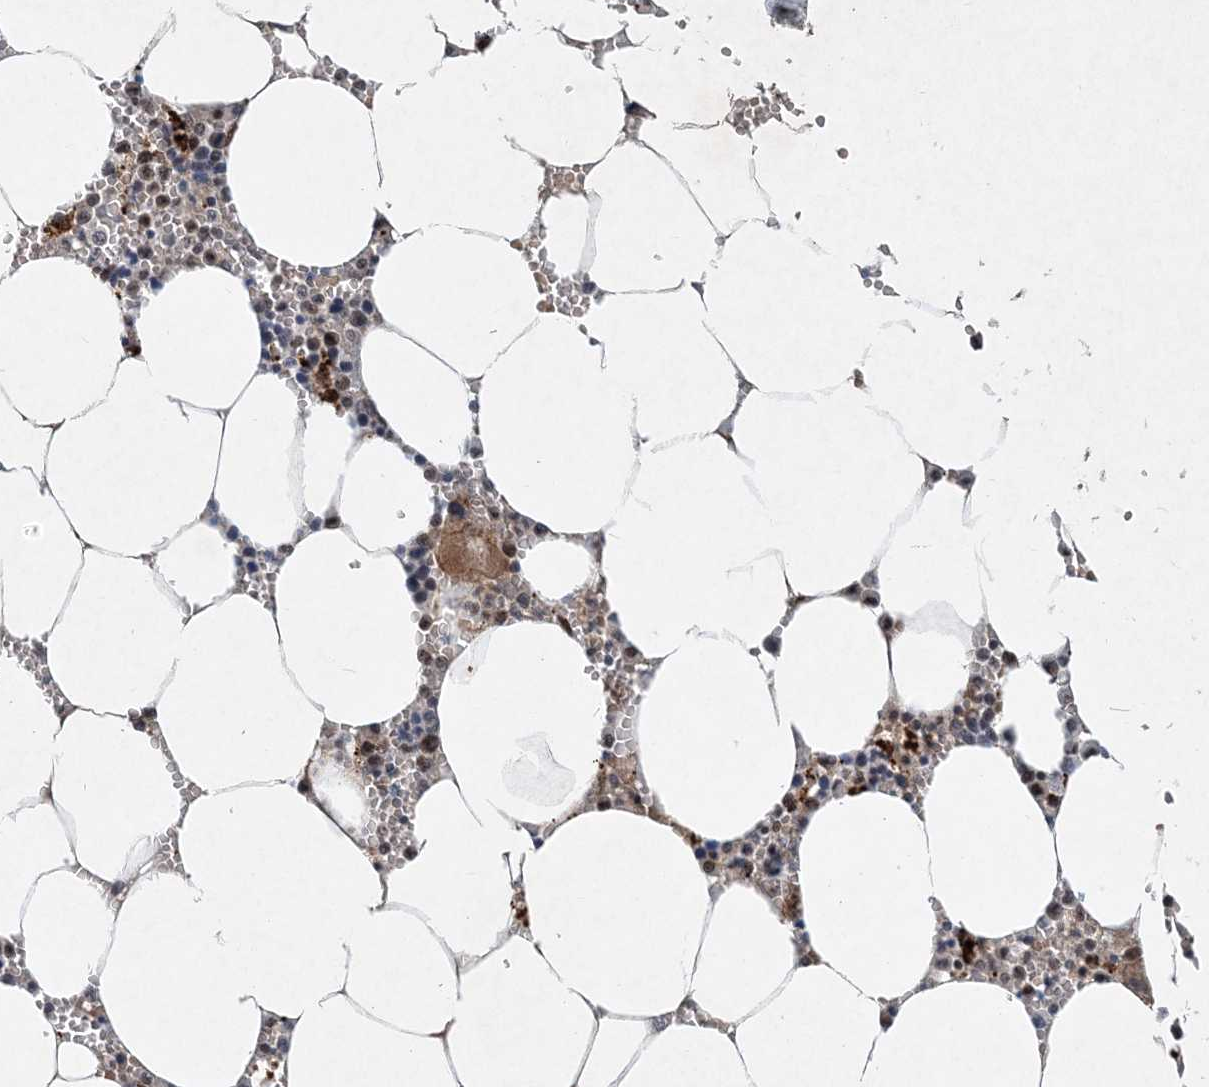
{"staining": {"intensity": "weak", "quantity": "25%-75%", "location": "cytoplasmic/membranous"}, "tissue": "bone marrow", "cell_type": "Hematopoietic cells", "image_type": "normal", "snomed": [{"axis": "morphology", "description": "Normal tissue, NOS"}, {"axis": "topography", "description": "Bone marrow"}], "caption": "High-power microscopy captured an immunohistochemistry photomicrograph of unremarkable bone marrow, revealing weak cytoplasmic/membranous positivity in about 25%-75% of hematopoietic cells.", "gene": "KPNA4", "patient": {"sex": "male", "age": 70}}